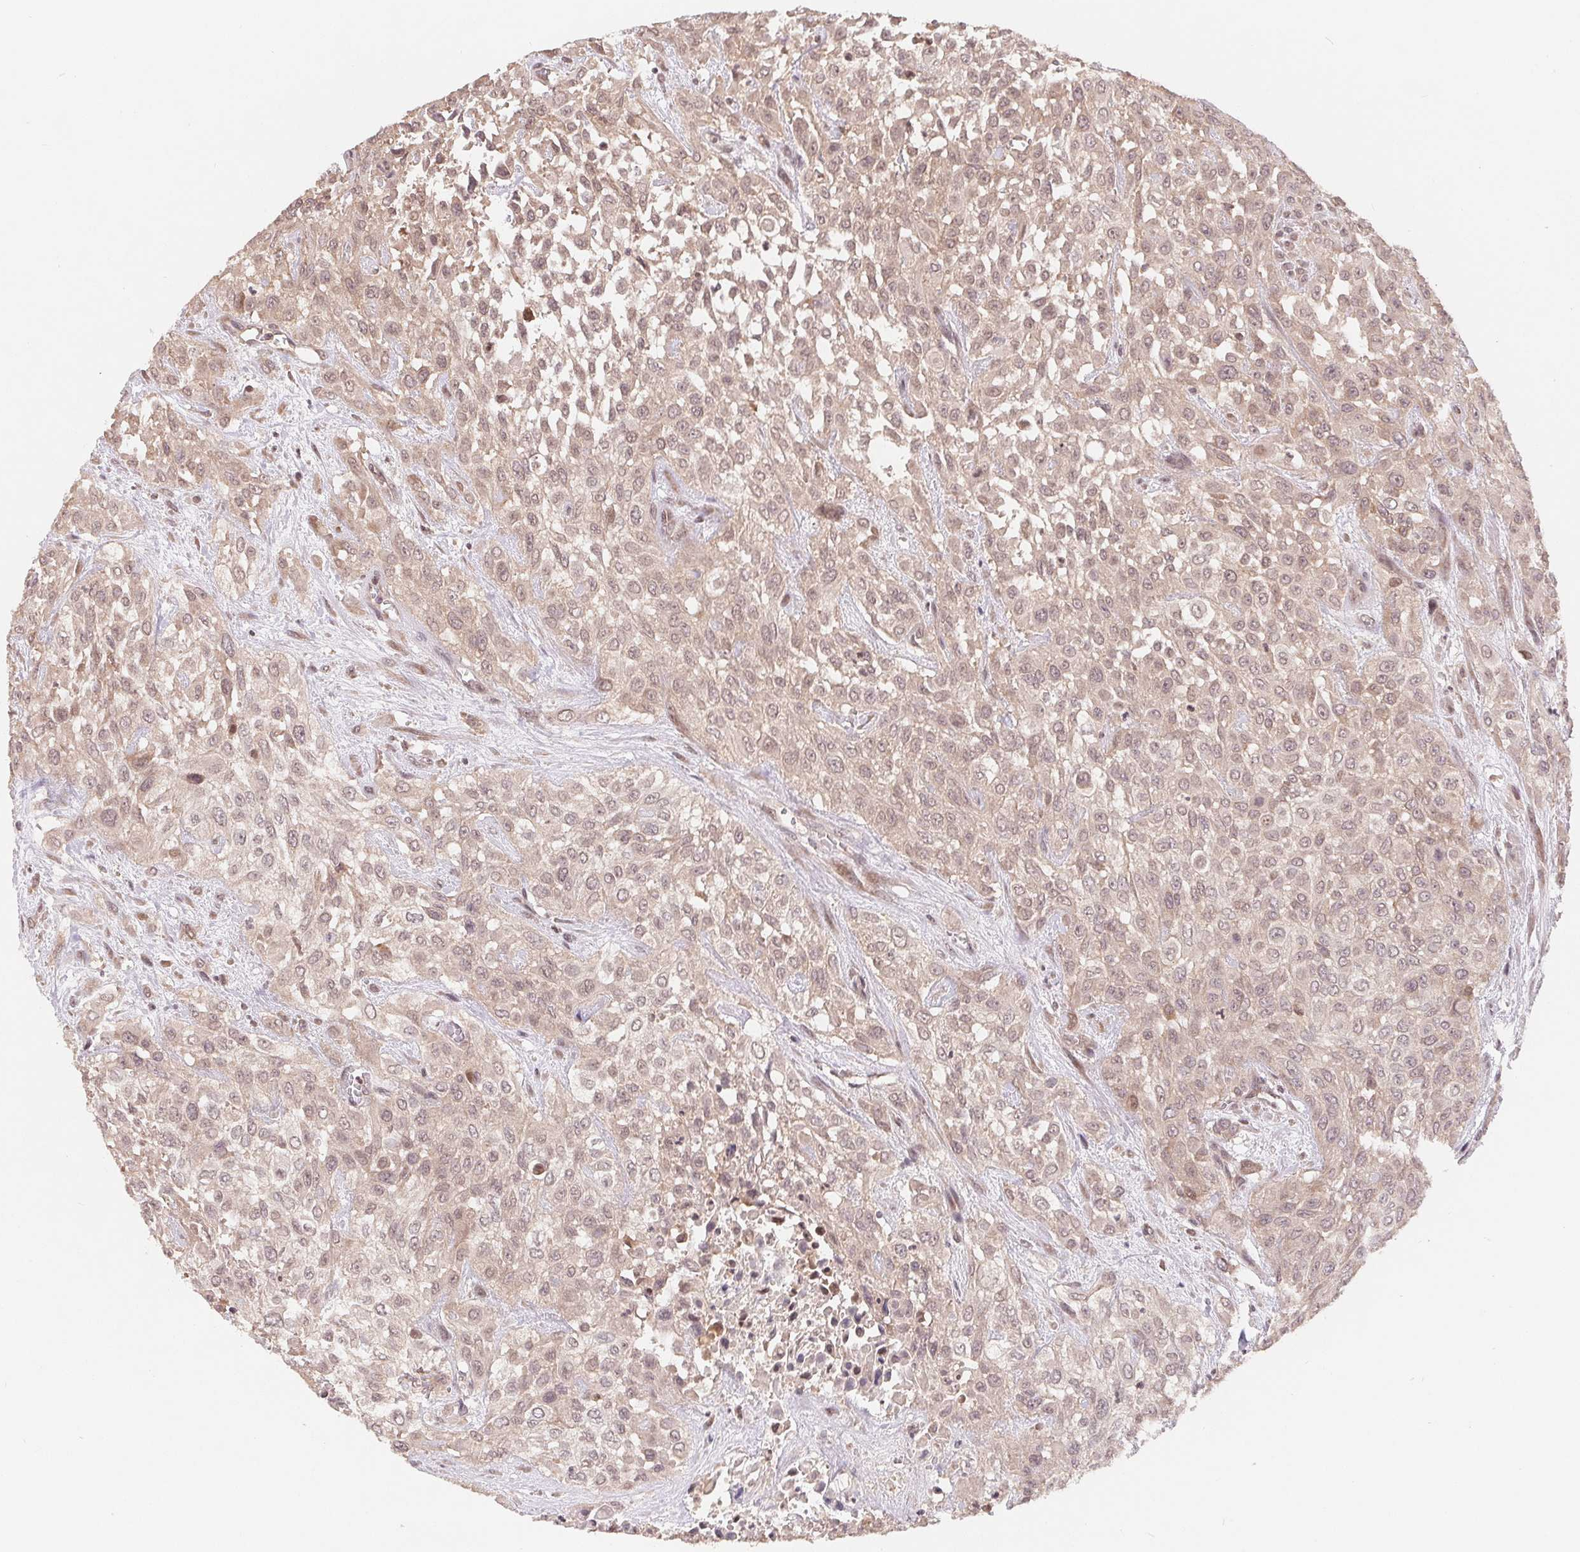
{"staining": {"intensity": "weak", "quantity": "25%-75%", "location": "cytoplasmic/membranous,nuclear"}, "tissue": "urothelial cancer", "cell_type": "Tumor cells", "image_type": "cancer", "snomed": [{"axis": "morphology", "description": "Urothelial carcinoma, High grade"}, {"axis": "topography", "description": "Urinary bladder"}], "caption": "Brown immunohistochemical staining in high-grade urothelial carcinoma displays weak cytoplasmic/membranous and nuclear positivity in about 25%-75% of tumor cells.", "gene": "HMGN3", "patient": {"sex": "male", "age": 57}}